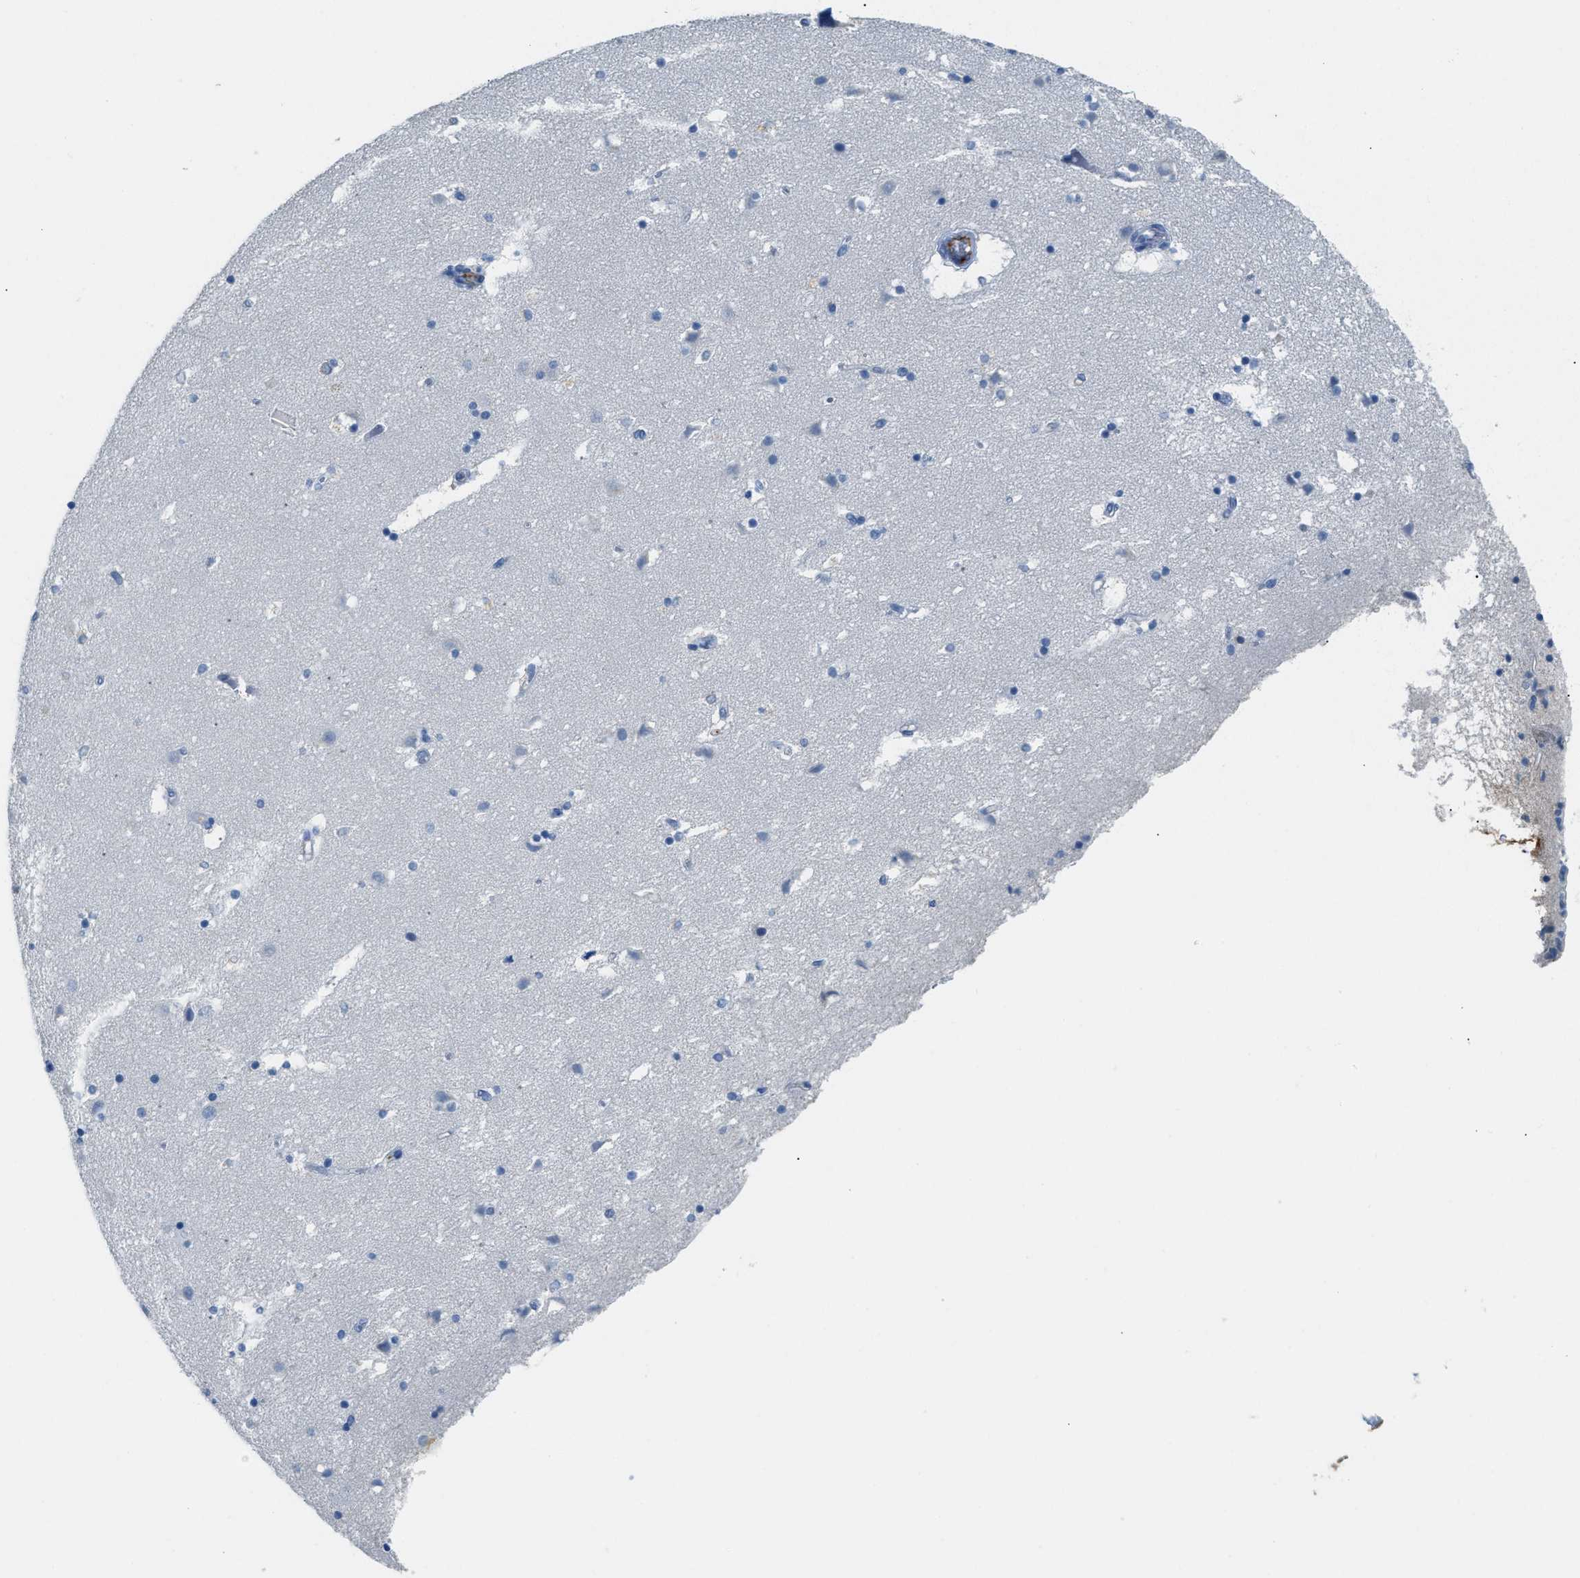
{"staining": {"intensity": "negative", "quantity": "none", "location": "none"}, "tissue": "caudate", "cell_type": "Glial cells", "image_type": "normal", "snomed": [{"axis": "morphology", "description": "Normal tissue, NOS"}, {"axis": "topography", "description": "Lateral ventricle wall"}], "caption": "A histopathology image of caudate stained for a protein shows no brown staining in glial cells.", "gene": "CFI", "patient": {"sex": "male", "age": 45}}